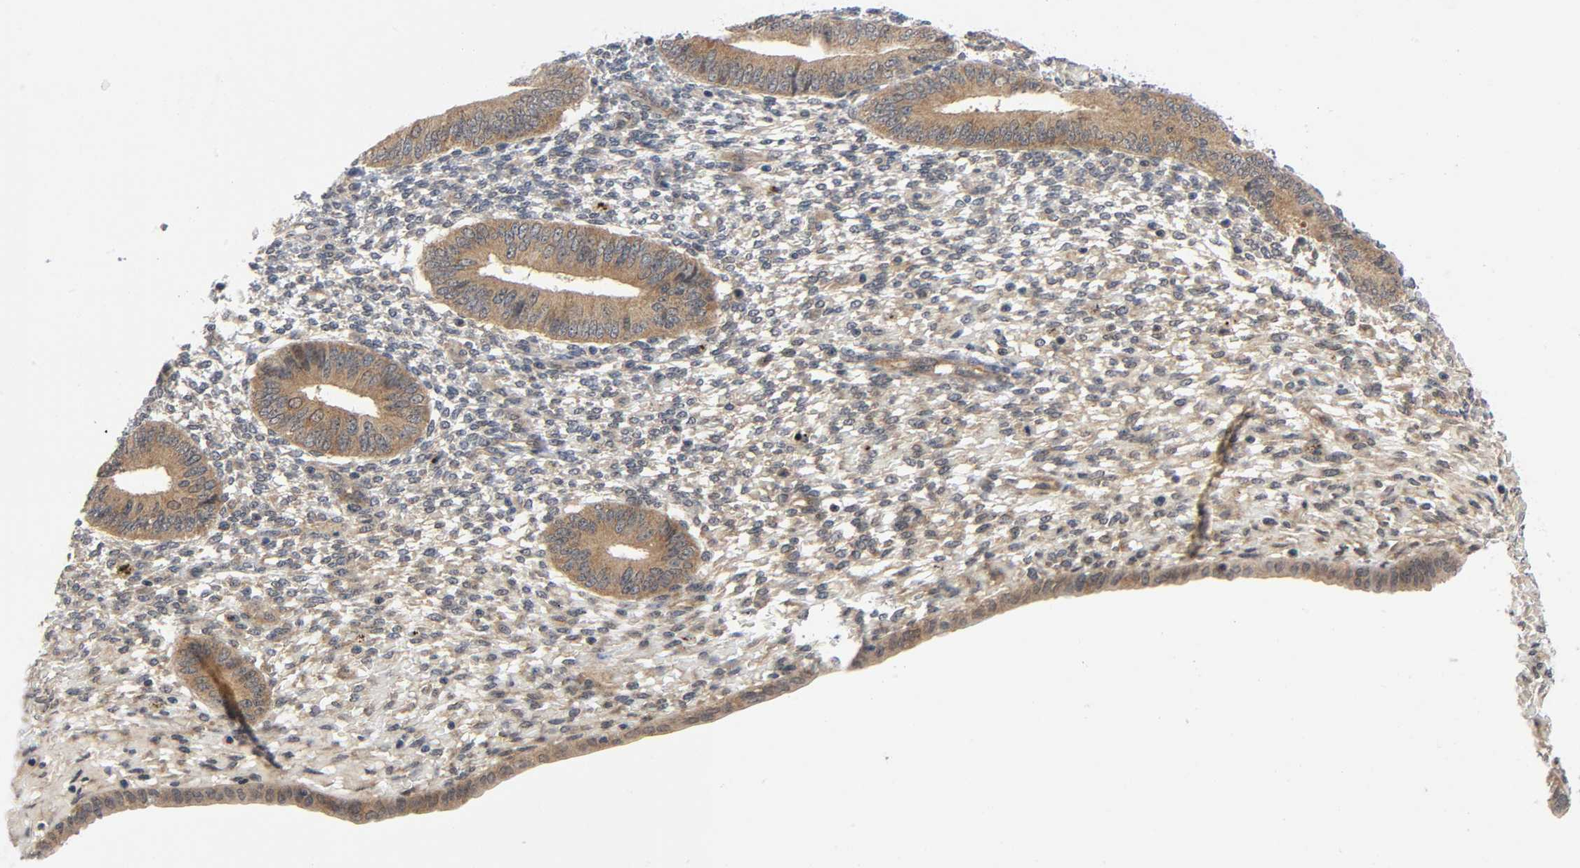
{"staining": {"intensity": "moderate", "quantity": "25%-75%", "location": "cytoplasmic/membranous"}, "tissue": "endometrium", "cell_type": "Cells in endometrial stroma", "image_type": "normal", "snomed": [{"axis": "morphology", "description": "Normal tissue, NOS"}, {"axis": "topography", "description": "Endometrium"}], "caption": "Protein expression by IHC shows moderate cytoplasmic/membranous positivity in approximately 25%-75% of cells in endometrial stroma in benign endometrium. The staining was performed using DAB (3,3'-diaminobenzidine) to visualize the protein expression in brown, while the nuclei were stained in blue with hematoxylin (Magnification: 20x).", "gene": "MAPK8", "patient": {"sex": "female", "age": 42}}